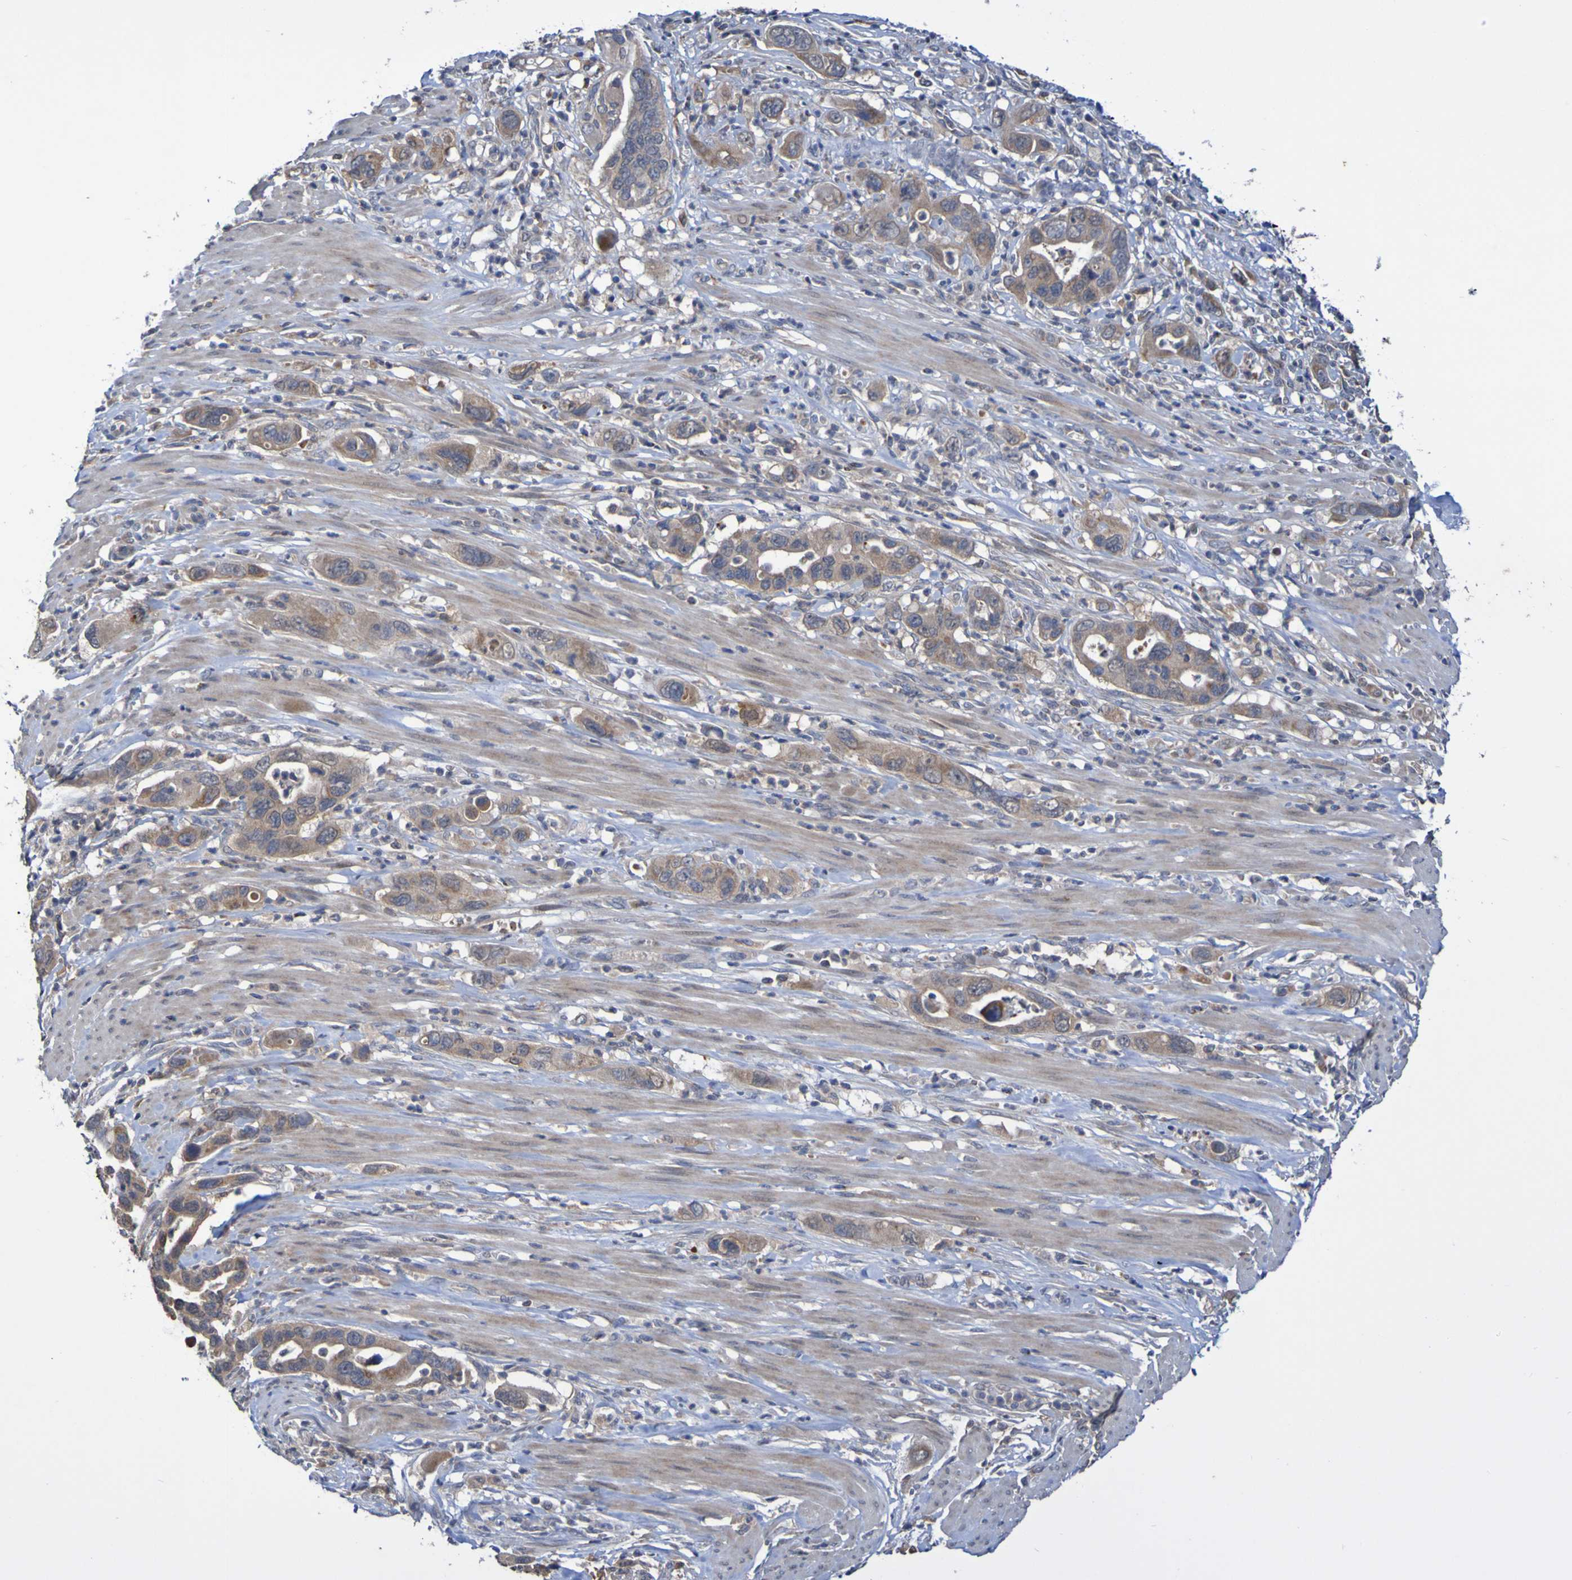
{"staining": {"intensity": "moderate", "quantity": ">75%", "location": "cytoplasmic/membranous"}, "tissue": "pancreatic cancer", "cell_type": "Tumor cells", "image_type": "cancer", "snomed": [{"axis": "morphology", "description": "Adenocarcinoma, NOS"}, {"axis": "topography", "description": "Pancreas"}], "caption": "Tumor cells show medium levels of moderate cytoplasmic/membranous expression in approximately >75% of cells in pancreatic adenocarcinoma.", "gene": "C3orf18", "patient": {"sex": "female", "age": 71}}